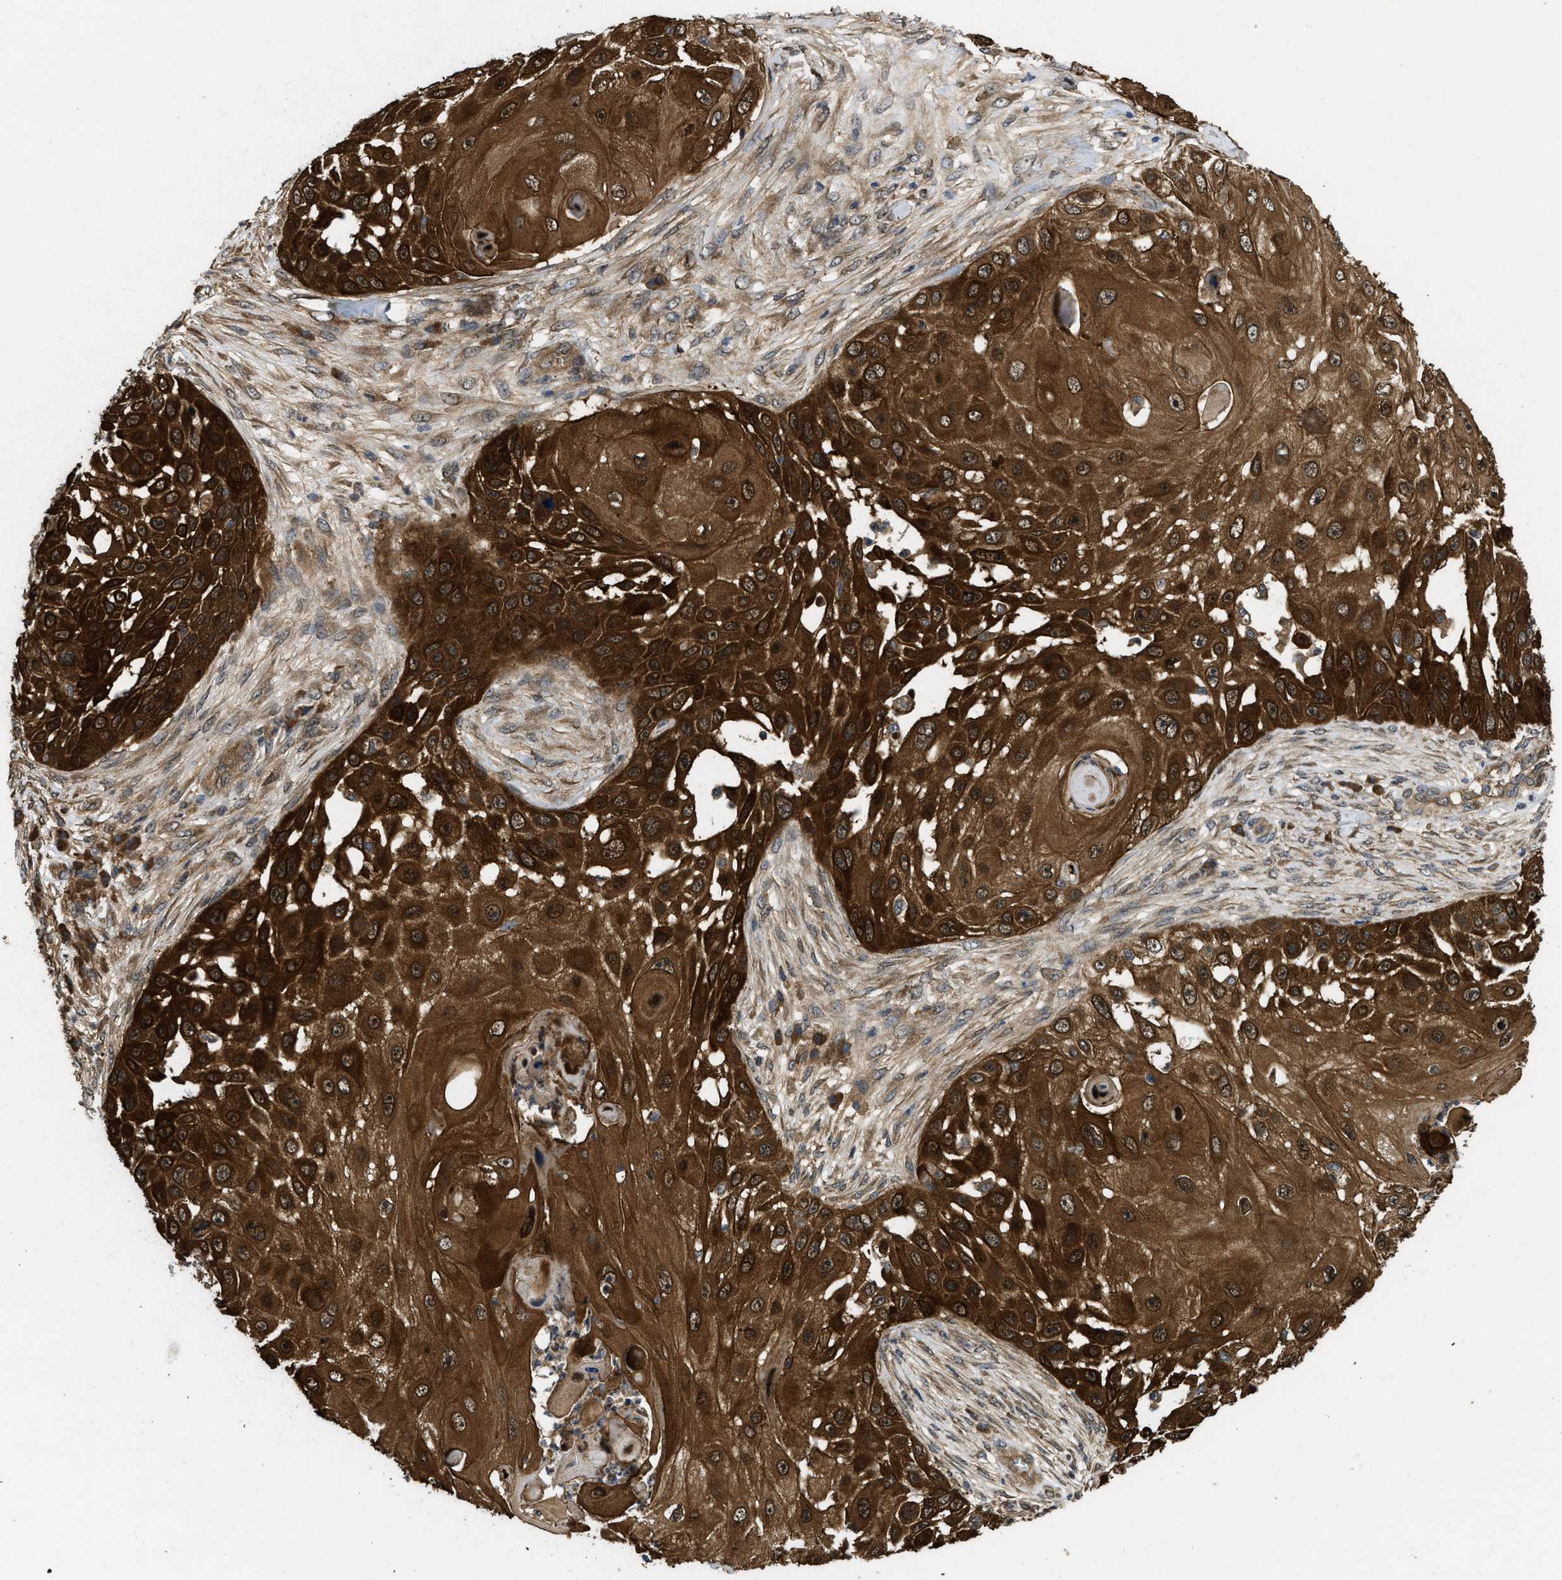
{"staining": {"intensity": "strong", "quantity": ">75%", "location": "cytoplasmic/membranous,nuclear"}, "tissue": "skin cancer", "cell_type": "Tumor cells", "image_type": "cancer", "snomed": [{"axis": "morphology", "description": "Squamous cell carcinoma, NOS"}, {"axis": "topography", "description": "Skin"}], "caption": "Skin squamous cell carcinoma stained with IHC reveals strong cytoplasmic/membranous and nuclear expression in approximately >75% of tumor cells.", "gene": "FZD6", "patient": {"sex": "female", "age": 44}}